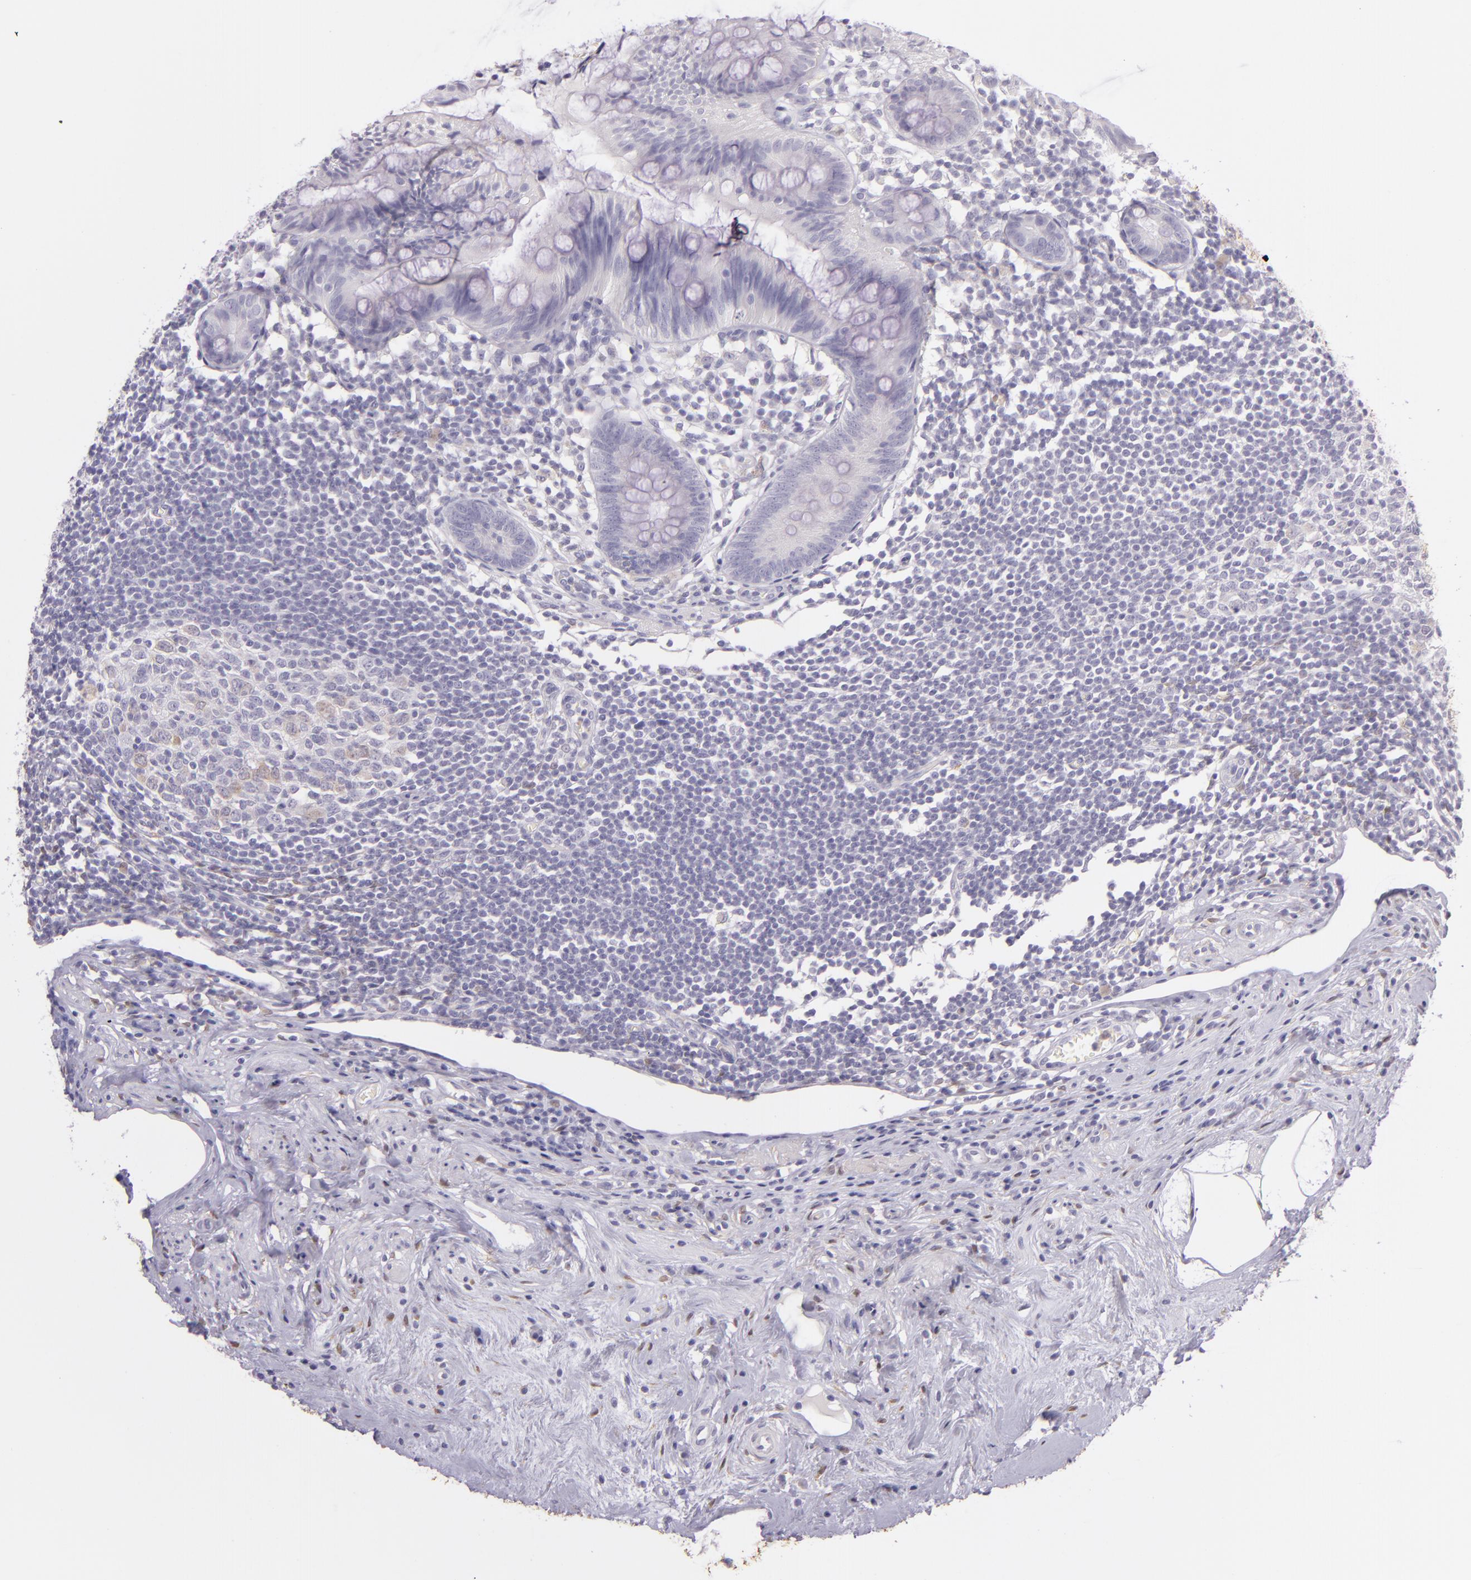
{"staining": {"intensity": "negative", "quantity": "none", "location": "none"}, "tissue": "appendix", "cell_type": "Glandular cells", "image_type": "normal", "snomed": [{"axis": "morphology", "description": "Normal tissue, NOS"}, {"axis": "topography", "description": "Appendix"}], "caption": "Immunohistochemistry (IHC) of unremarkable human appendix demonstrates no expression in glandular cells. (DAB IHC with hematoxylin counter stain).", "gene": "CBS", "patient": {"sex": "male", "age": 38}}